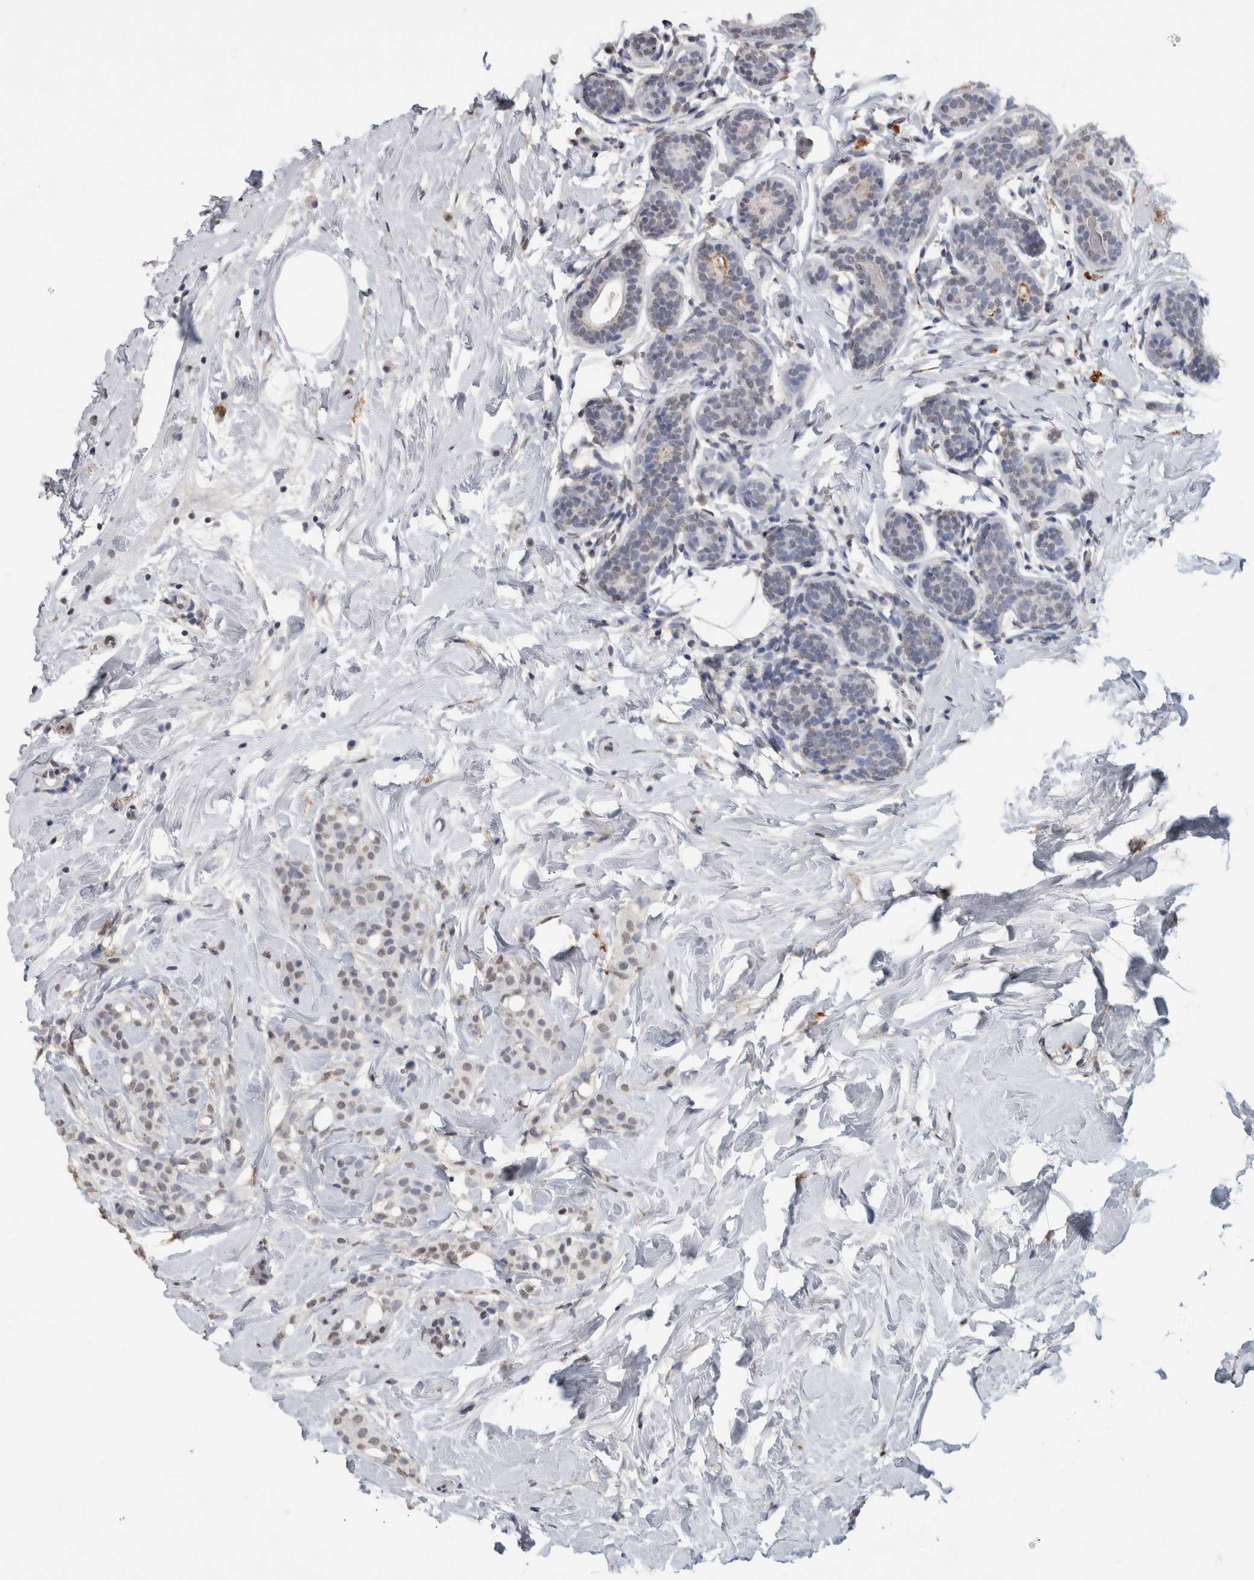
{"staining": {"intensity": "weak", "quantity": "25%-75%", "location": "nuclear"}, "tissue": "breast cancer", "cell_type": "Tumor cells", "image_type": "cancer", "snomed": [{"axis": "morphology", "description": "Lobular carcinoma, in situ"}, {"axis": "morphology", "description": "Lobular carcinoma"}, {"axis": "topography", "description": "Breast"}], "caption": "The immunohistochemical stain labels weak nuclear positivity in tumor cells of breast cancer (lobular carcinoma) tissue. (IHC, brightfield microscopy, high magnification).", "gene": "LTBP1", "patient": {"sex": "female", "age": 41}}